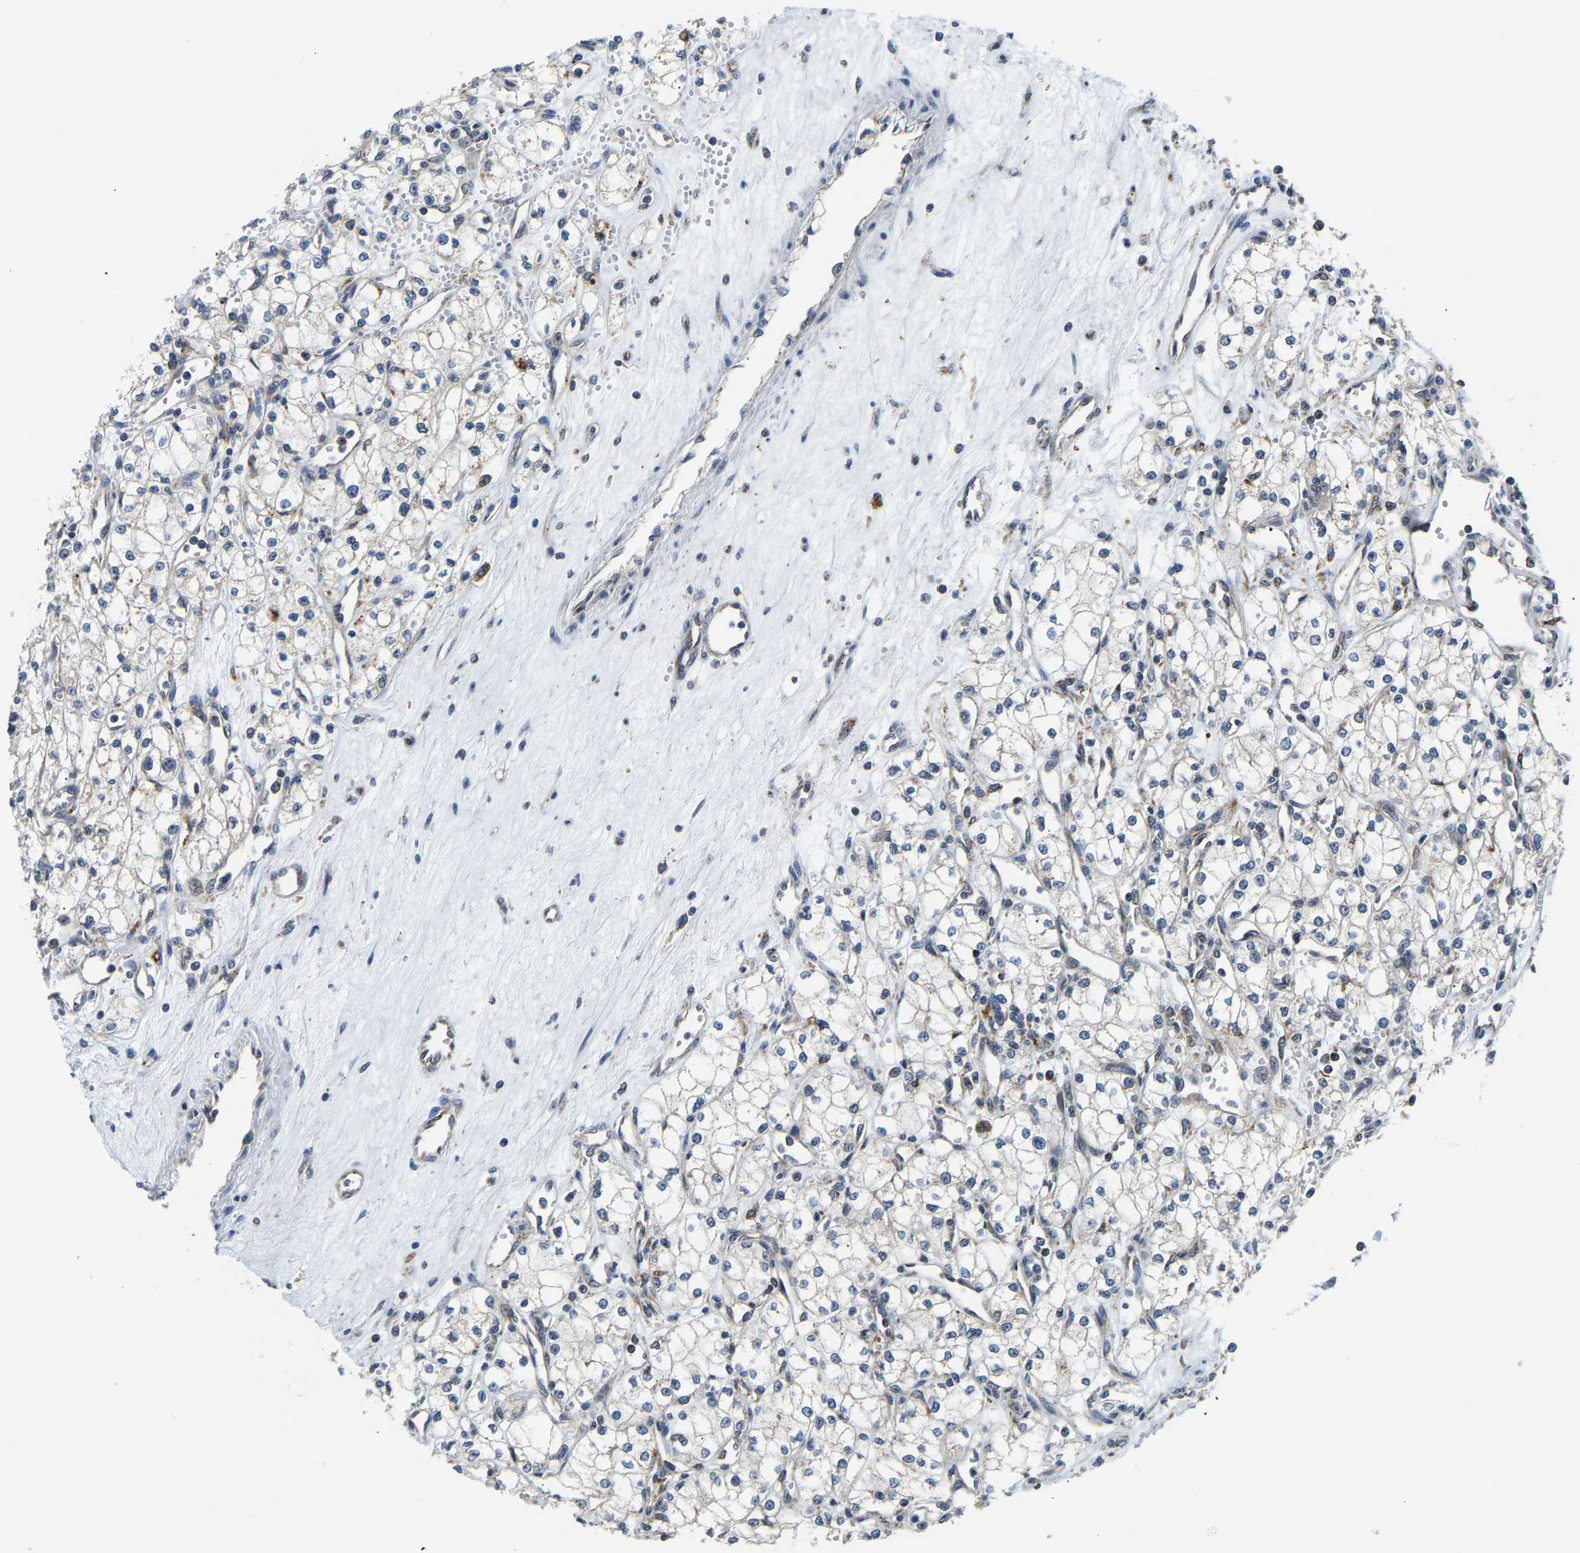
{"staining": {"intensity": "negative", "quantity": "none", "location": "none"}, "tissue": "renal cancer", "cell_type": "Tumor cells", "image_type": "cancer", "snomed": [{"axis": "morphology", "description": "Adenocarcinoma, NOS"}, {"axis": "topography", "description": "Kidney"}], "caption": "Immunohistochemical staining of renal cancer shows no significant staining in tumor cells.", "gene": "GIMAP7", "patient": {"sex": "male", "age": 59}}